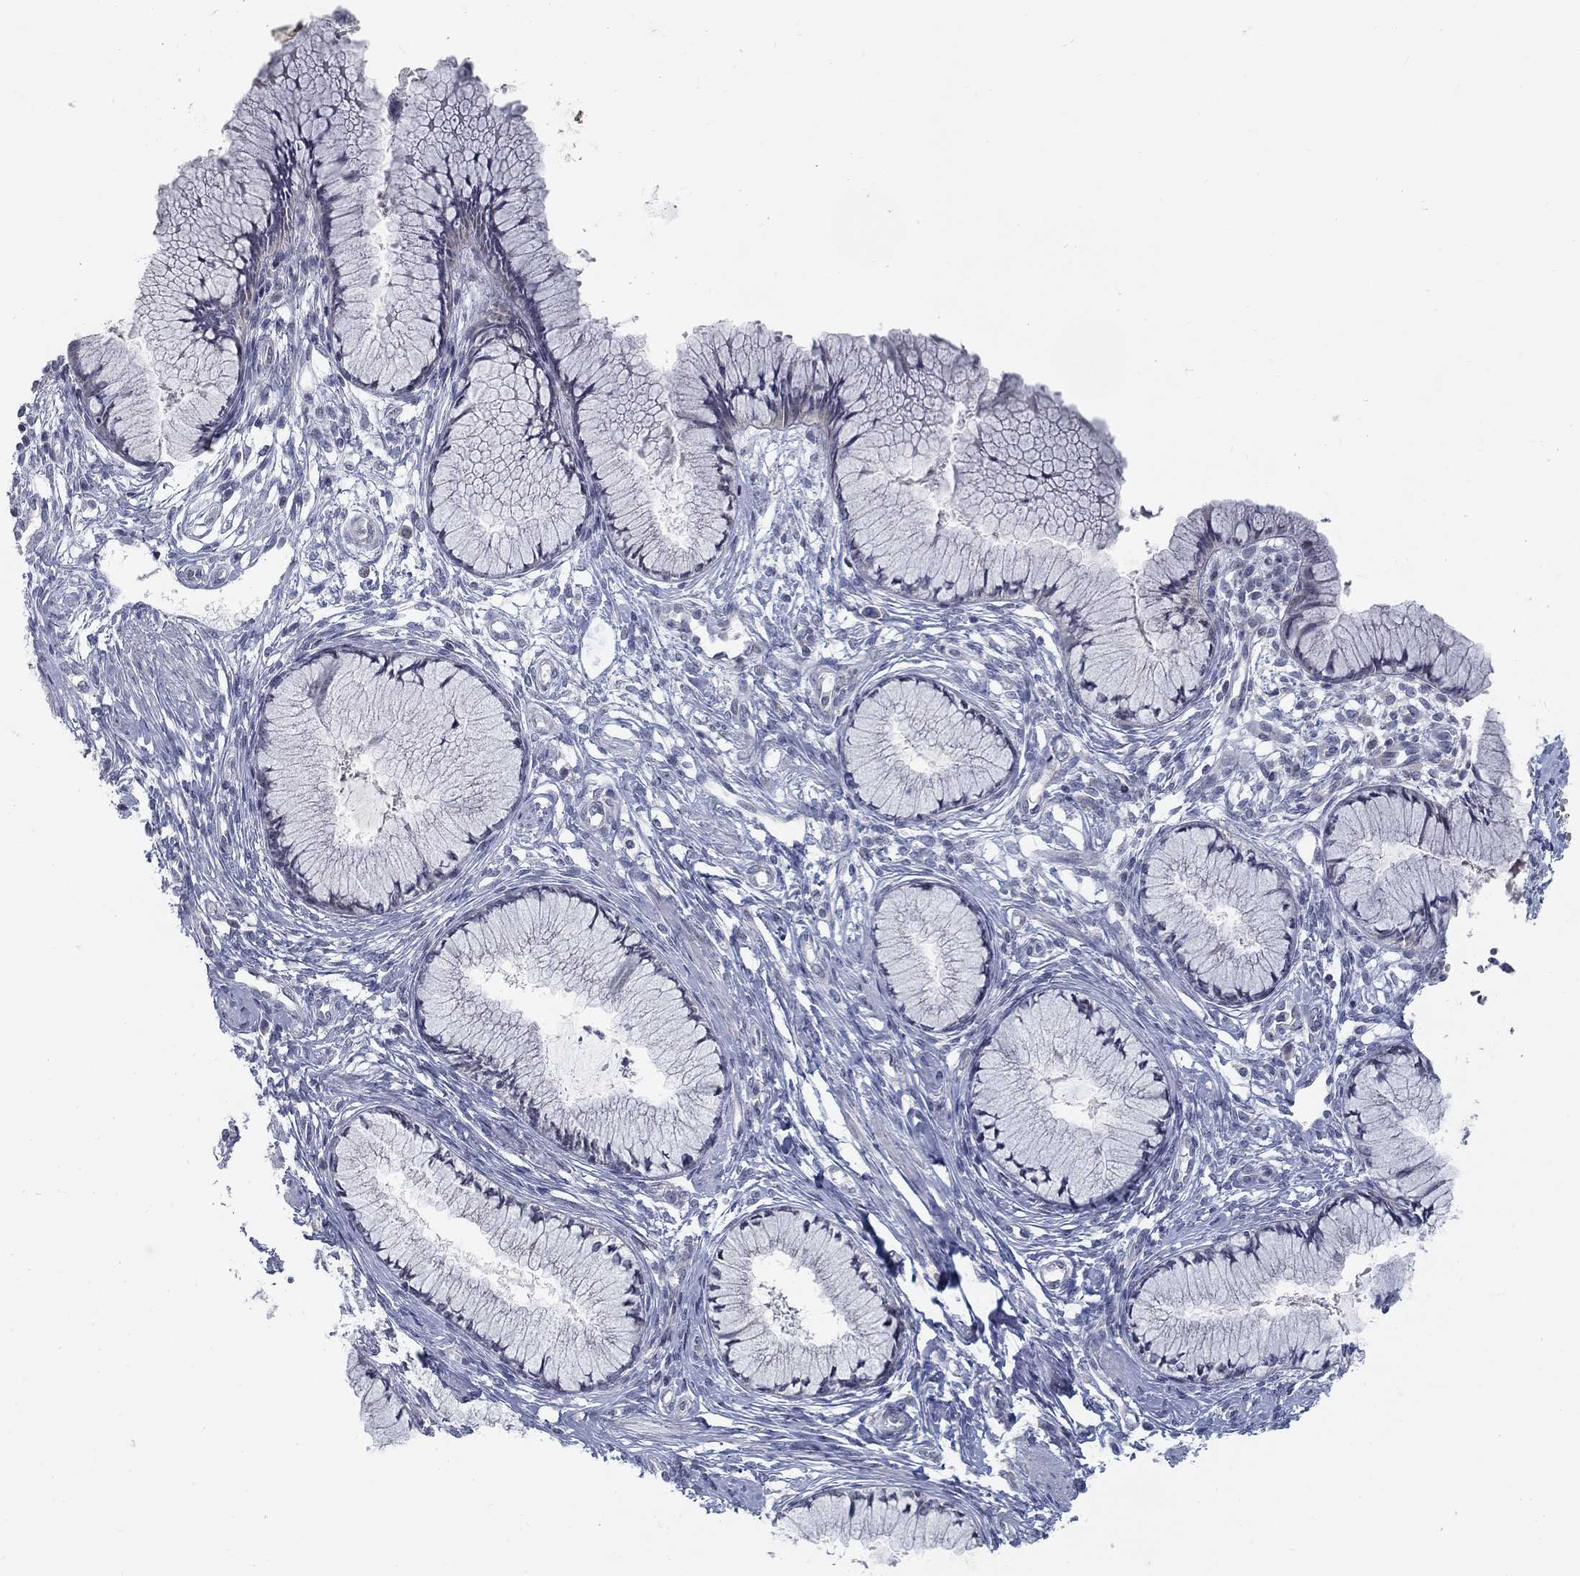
{"staining": {"intensity": "negative", "quantity": "none", "location": "none"}, "tissue": "cervix", "cell_type": "Glandular cells", "image_type": "normal", "snomed": [{"axis": "morphology", "description": "Normal tissue, NOS"}, {"axis": "topography", "description": "Cervix"}], "caption": "High power microscopy histopathology image of an IHC micrograph of unremarkable cervix, revealing no significant positivity in glandular cells. (IHC, brightfield microscopy, high magnification).", "gene": "ATP1A3", "patient": {"sex": "female", "age": 37}}